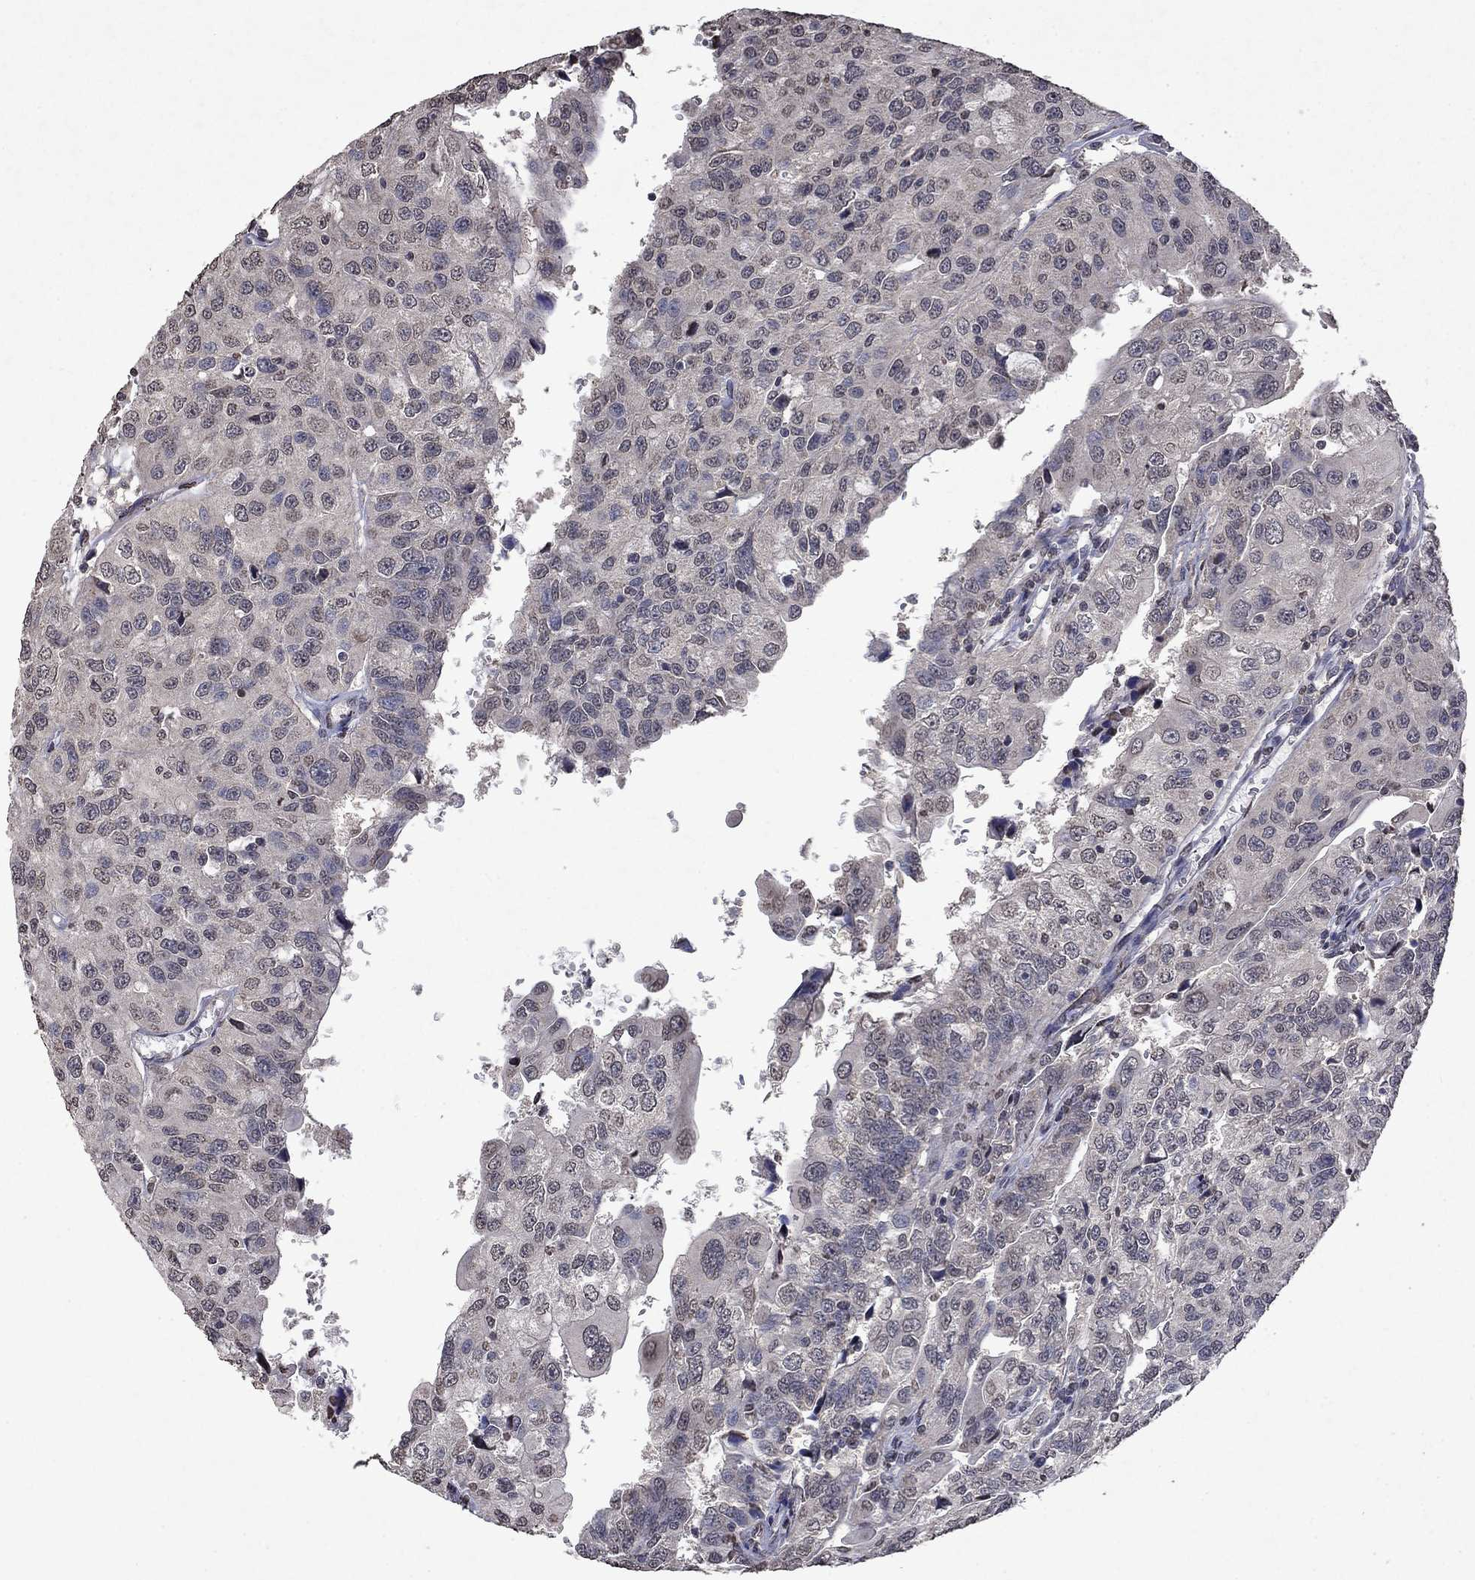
{"staining": {"intensity": "negative", "quantity": "none", "location": "none"}, "tissue": "urothelial cancer", "cell_type": "Tumor cells", "image_type": "cancer", "snomed": [{"axis": "morphology", "description": "Urothelial carcinoma, NOS"}, {"axis": "morphology", "description": "Urothelial carcinoma, High grade"}, {"axis": "topography", "description": "Urinary bladder"}], "caption": "Micrograph shows no protein expression in tumor cells of urothelial cancer tissue.", "gene": "TTC38", "patient": {"sex": "female", "age": 73}}